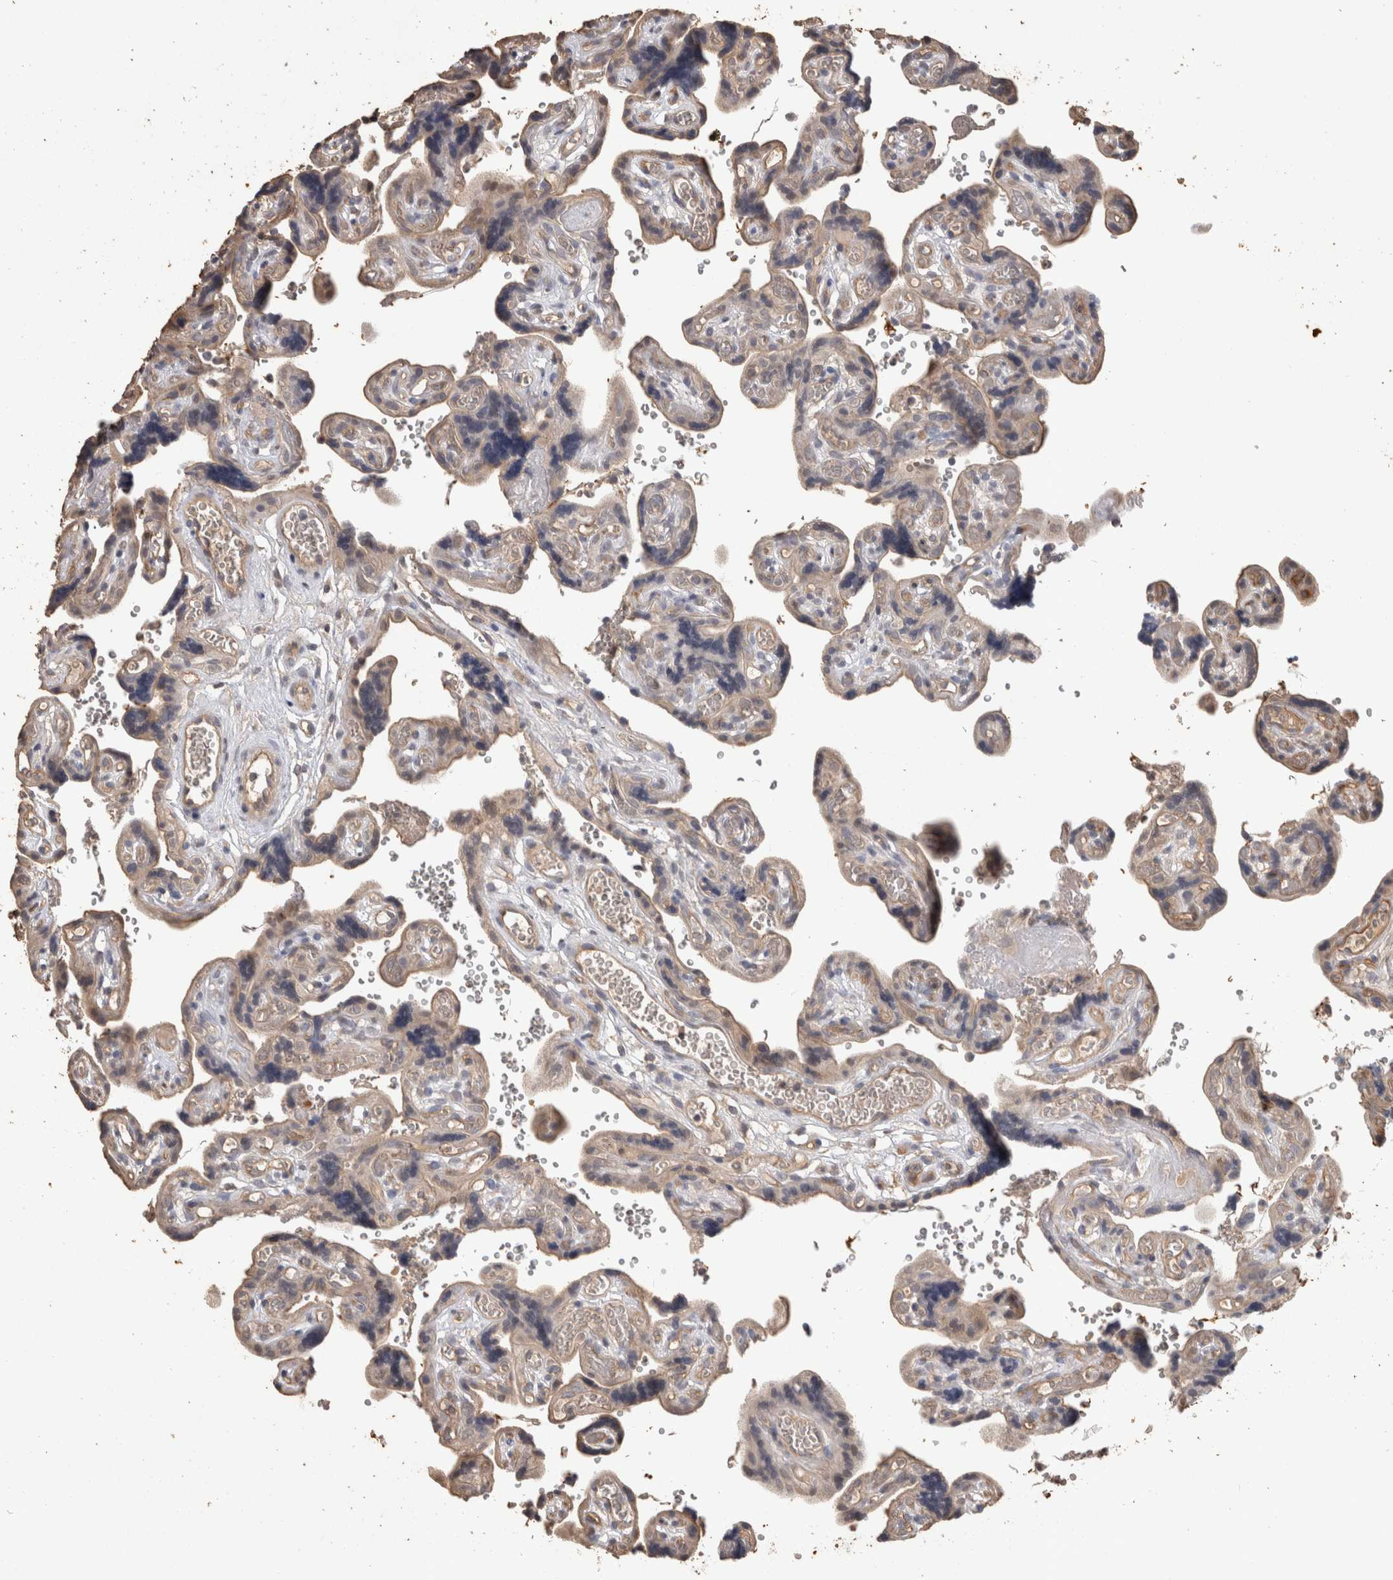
{"staining": {"intensity": "moderate", "quantity": ">75%", "location": "cytoplasmic/membranous"}, "tissue": "placenta", "cell_type": "Decidual cells", "image_type": "normal", "snomed": [{"axis": "morphology", "description": "Normal tissue, NOS"}, {"axis": "topography", "description": "Placenta"}], "caption": "A brown stain shows moderate cytoplasmic/membranous staining of a protein in decidual cells of benign human placenta.", "gene": "RHPN1", "patient": {"sex": "female", "age": 30}}